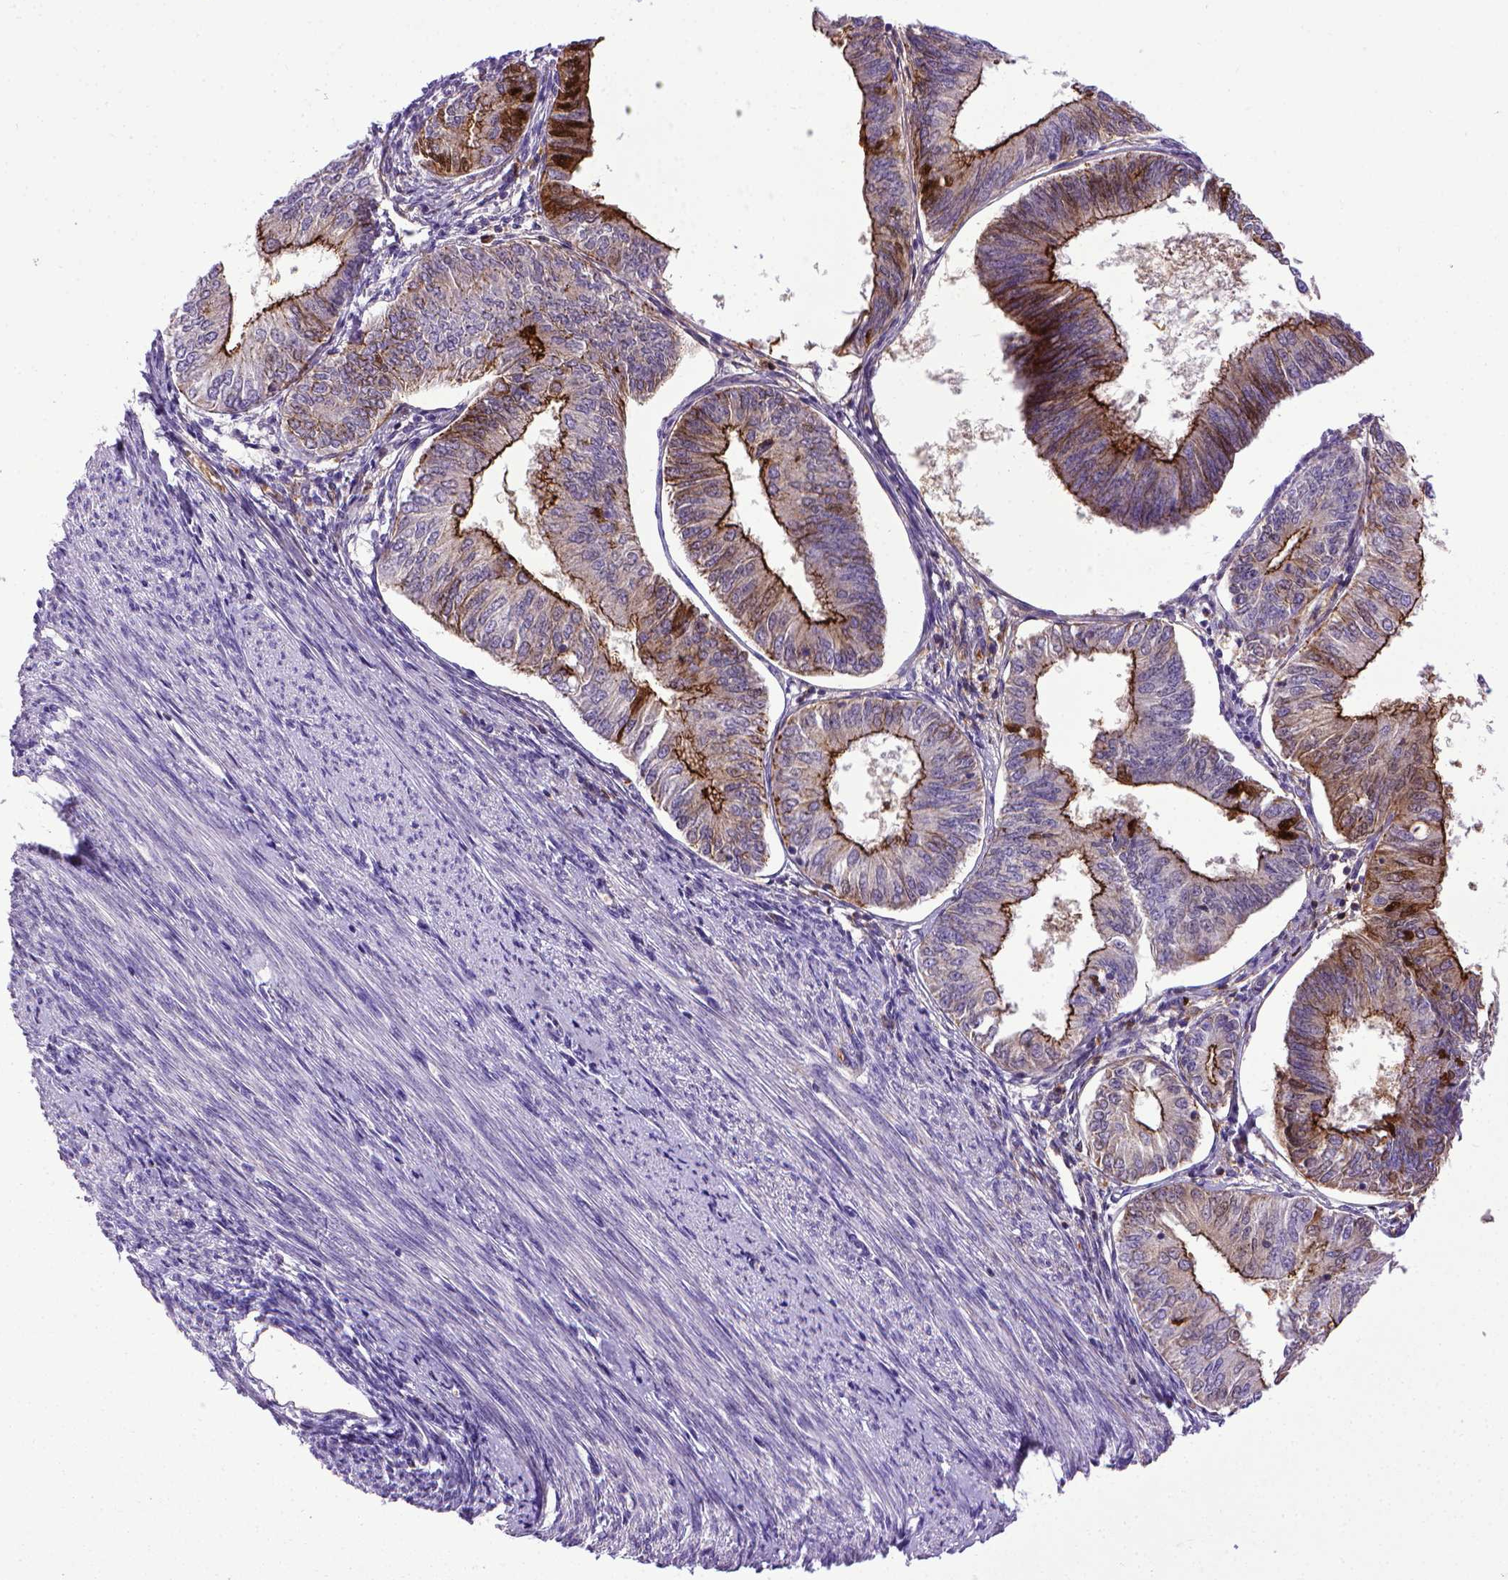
{"staining": {"intensity": "strong", "quantity": "25%-75%", "location": "cytoplasmic/membranous"}, "tissue": "endometrial cancer", "cell_type": "Tumor cells", "image_type": "cancer", "snomed": [{"axis": "morphology", "description": "Adenocarcinoma, NOS"}, {"axis": "topography", "description": "Endometrium"}], "caption": "This image demonstrates IHC staining of human endometrial cancer (adenocarcinoma), with high strong cytoplasmic/membranous staining in about 25%-75% of tumor cells.", "gene": "CDH1", "patient": {"sex": "female", "age": 58}}